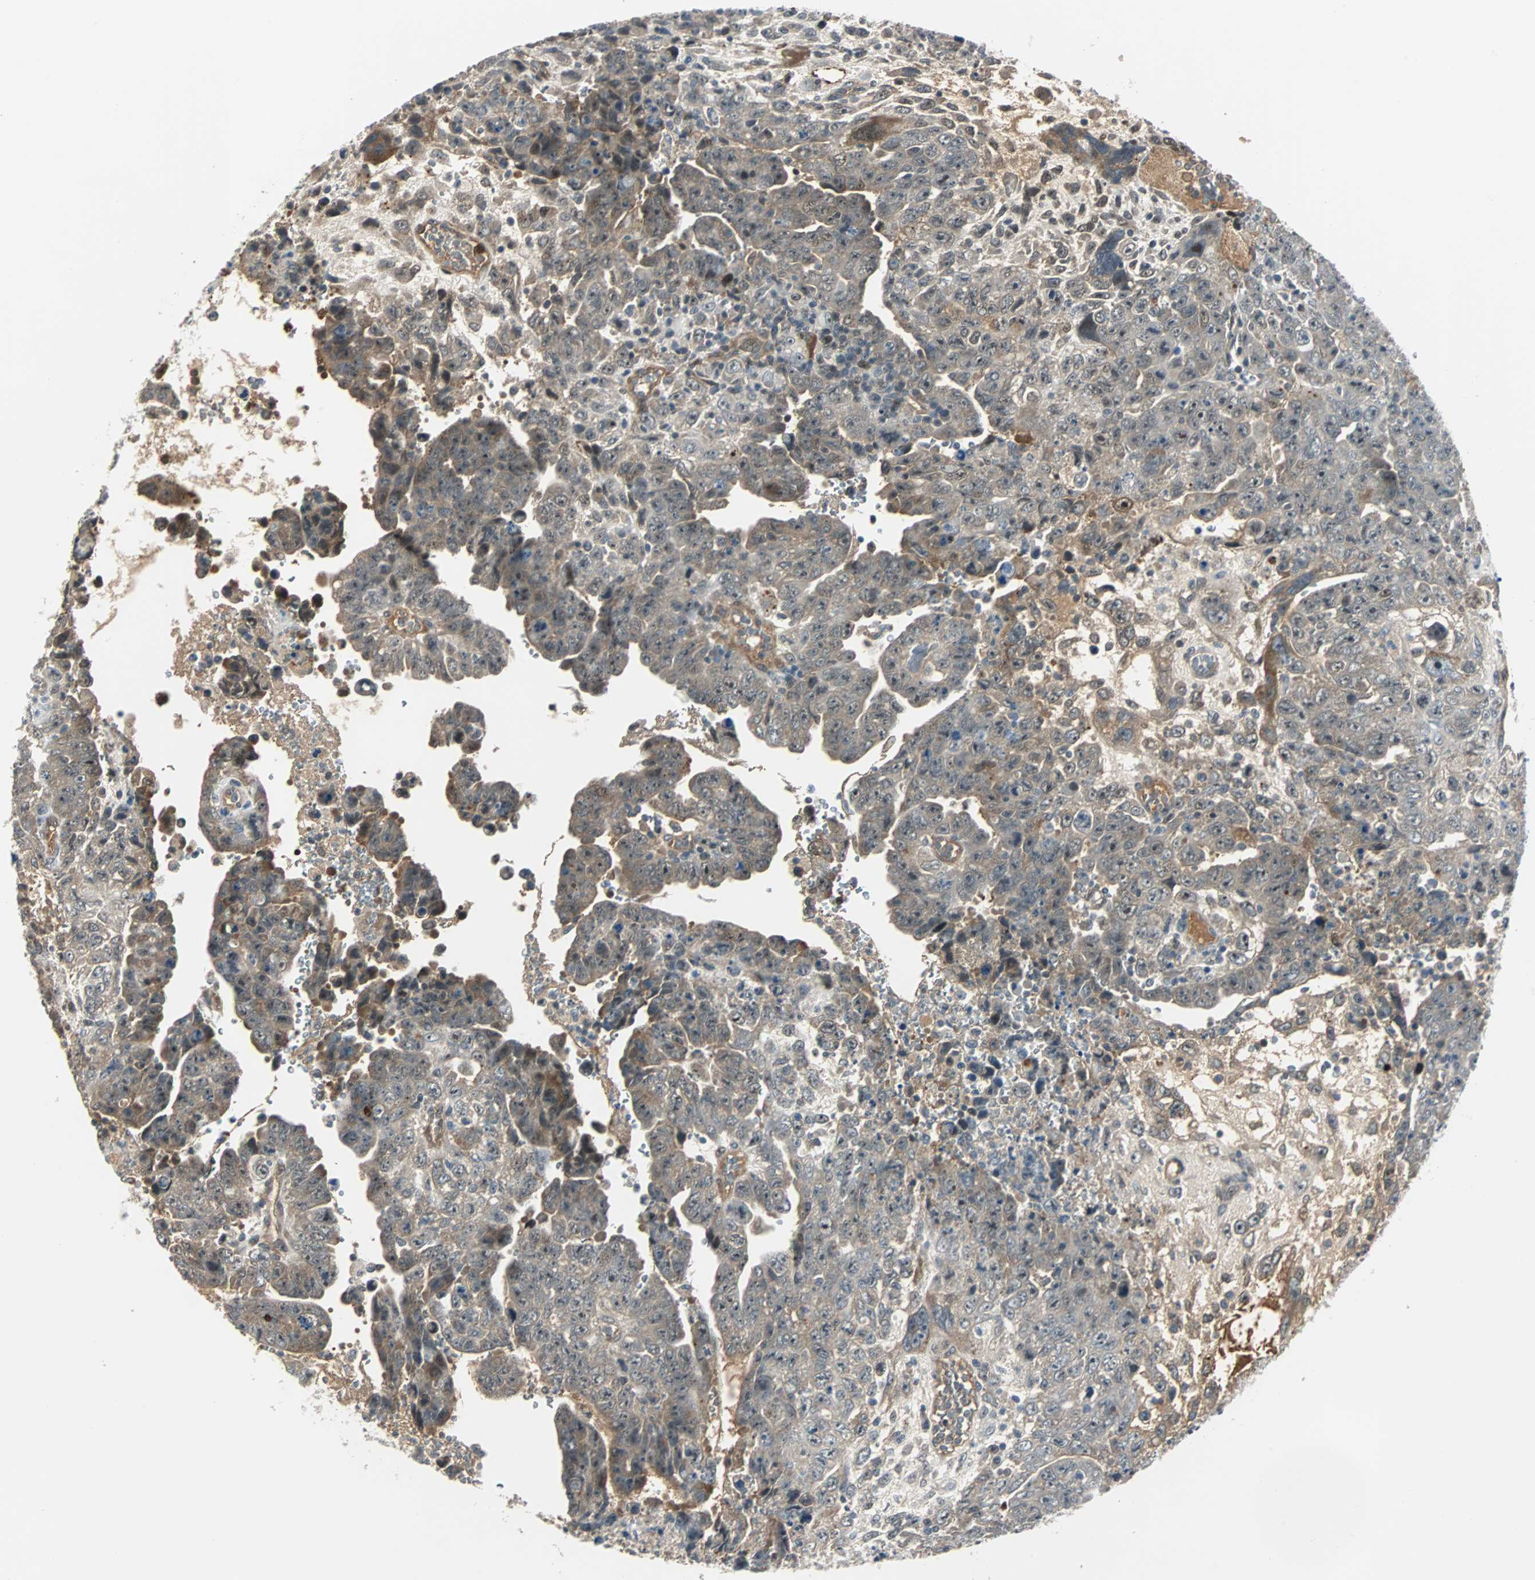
{"staining": {"intensity": "moderate", "quantity": "<25%", "location": "cytoplasmic/membranous"}, "tissue": "testis cancer", "cell_type": "Tumor cells", "image_type": "cancer", "snomed": [{"axis": "morphology", "description": "Carcinoma, Embryonal, NOS"}, {"axis": "topography", "description": "Testis"}], "caption": "Embryonal carcinoma (testis) tissue displays moderate cytoplasmic/membranous staining in approximately <25% of tumor cells, visualized by immunohistochemistry.", "gene": "FHL2", "patient": {"sex": "male", "age": 28}}